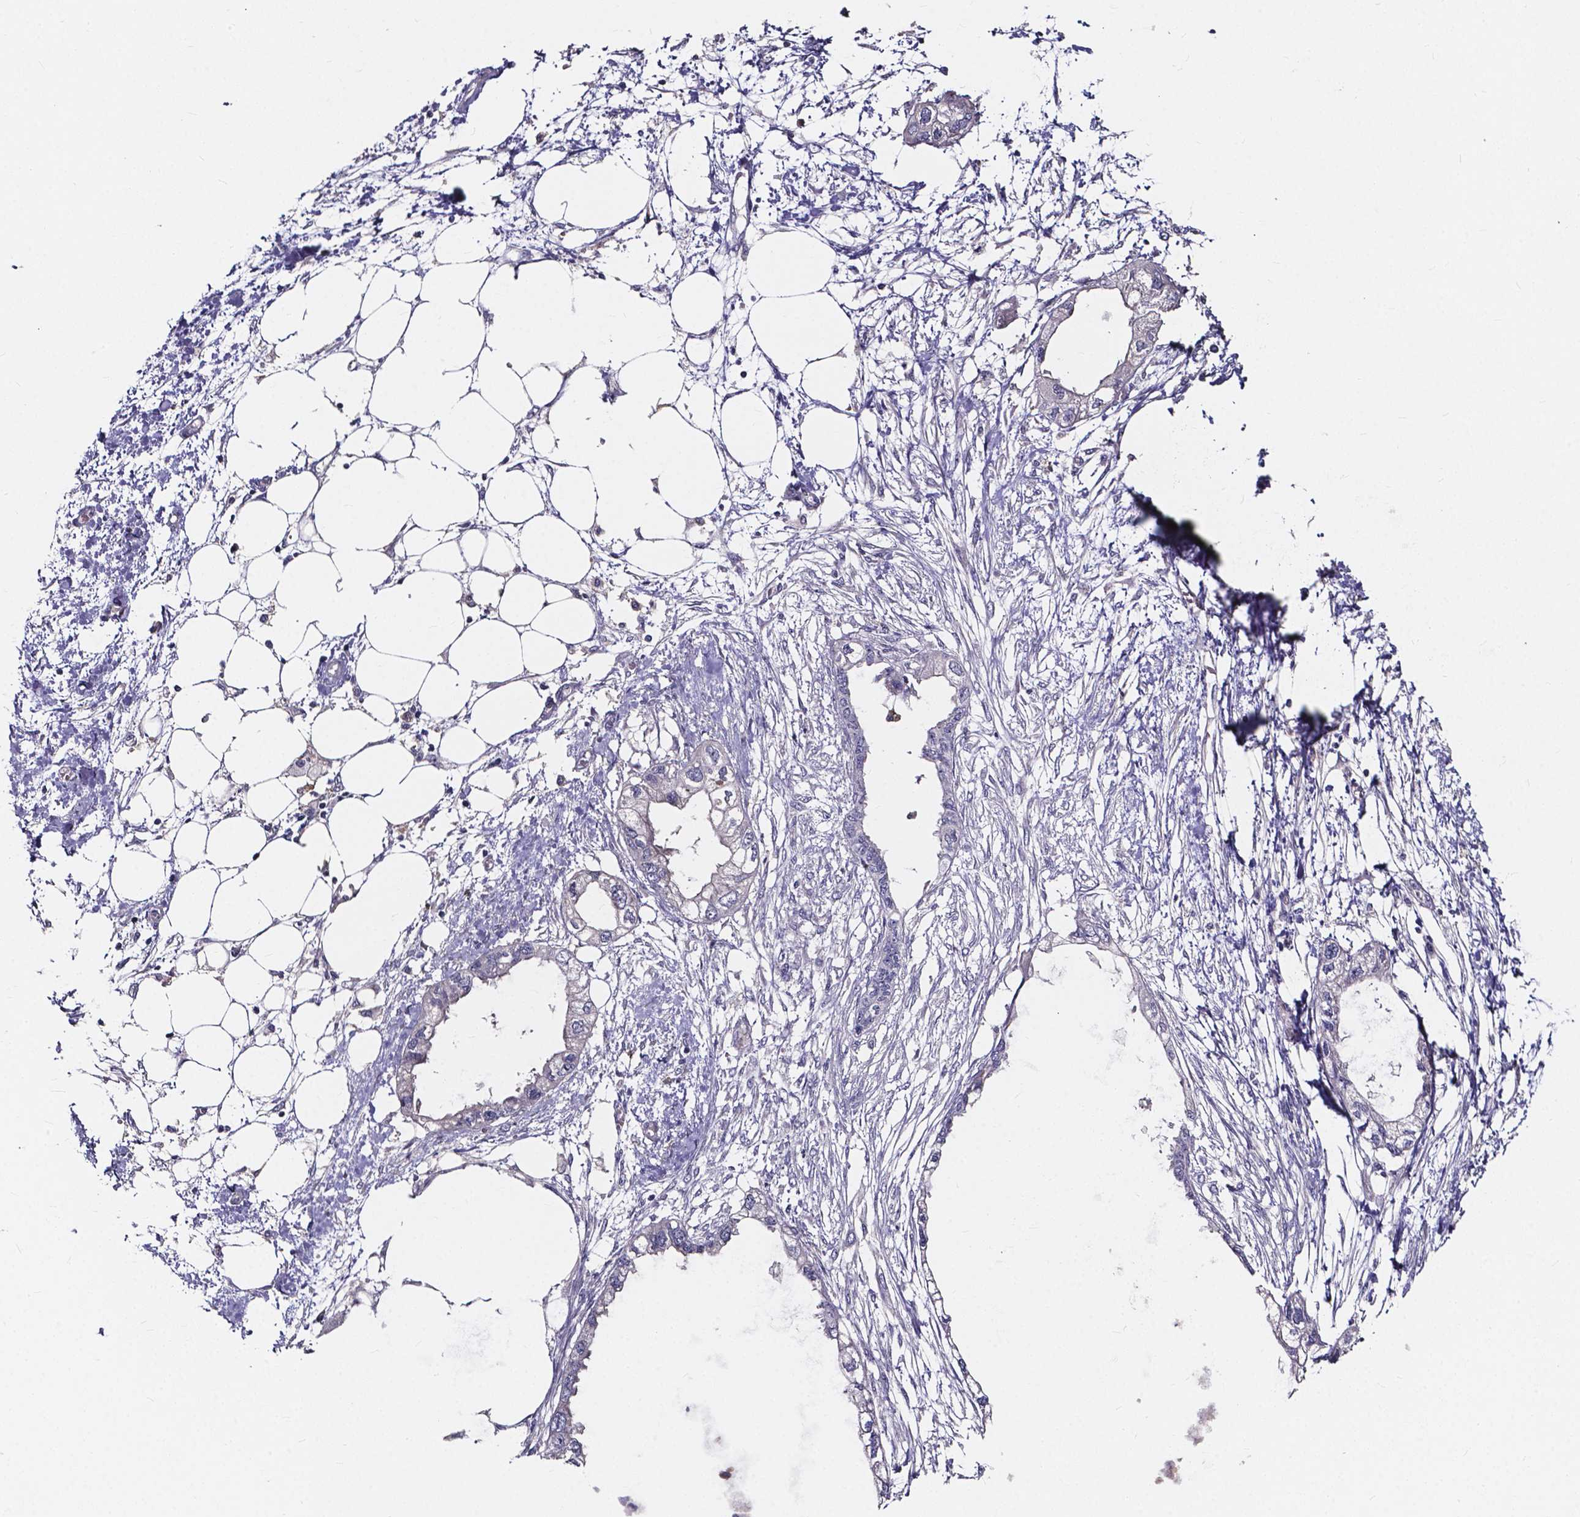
{"staining": {"intensity": "negative", "quantity": "none", "location": "none"}, "tissue": "endometrial cancer", "cell_type": "Tumor cells", "image_type": "cancer", "snomed": [{"axis": "morphology", "description": "Adenocarcinoma, NOS"}, {"axis": "morphology", "description": "Adenocarcinoma, metastatic, NOS"}, {"axis": "topography", "description": "Adipose tissue"}, {"axis": "topography", "description": "Endometrium"}], "caption": "Tumor cells are negative for brown protein staining in adenocarcinoma (endometrial).", "gene": "SPOCD1", "patient": {"sex": "female", "age": 67}}